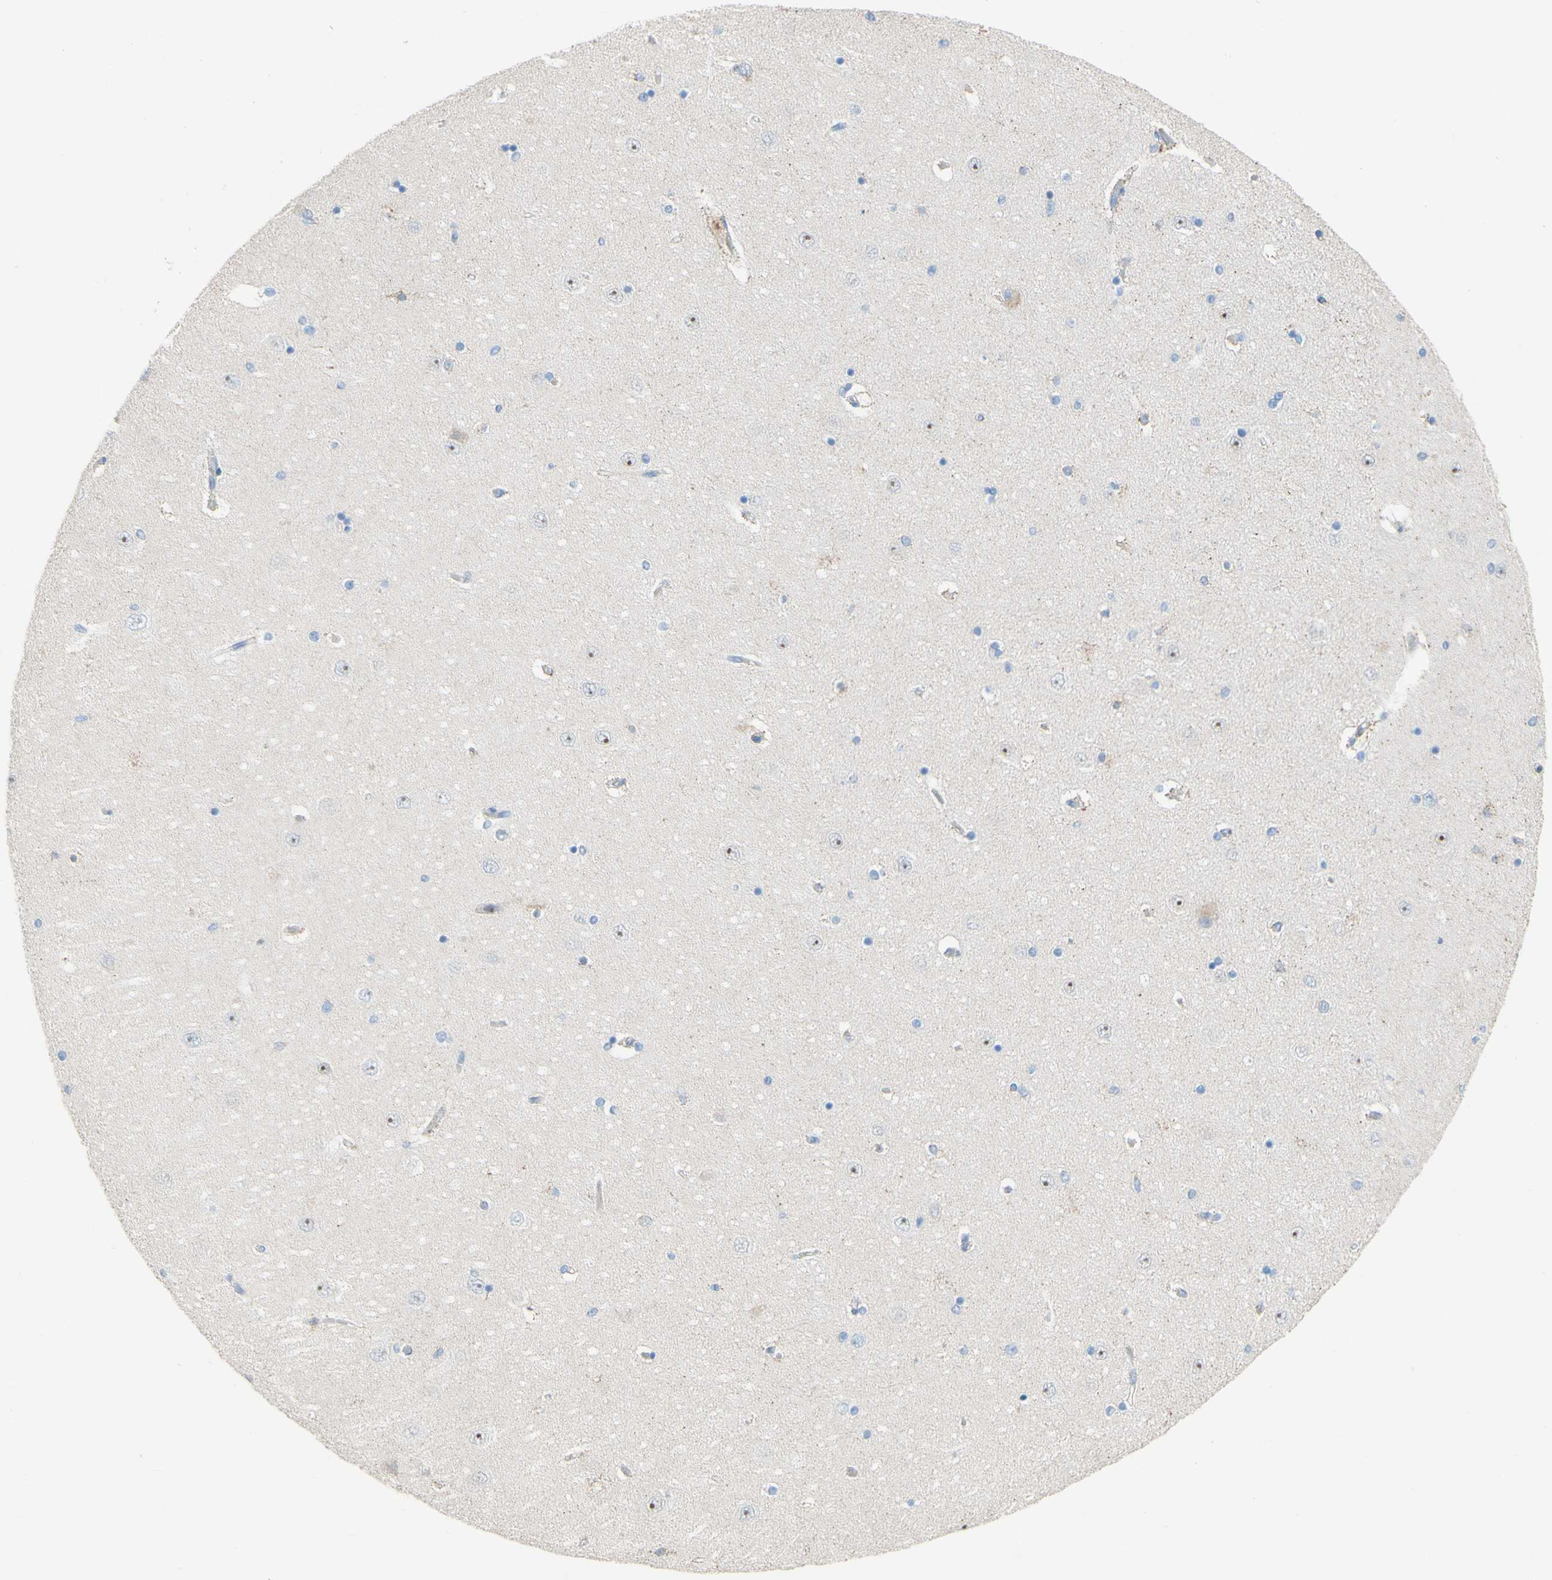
{"staining": {"intensity": "negative", "quantity": "none", "location": "none"}, "tissue": "hippocampus", "cell_type": "Glial cells", "image_type": "normal", "snomed": [{"axis": "morphology", "description": "Normal tissue, NOS"}, {"axis": "topography", "description": "Hippocampus"}], "caption": "This is a micrograph of IHC staining of unremarkable hippocampus, which shows no expression in glial cells.", "gene": "ACADL", "patient": {"sex": "female", "age": 54}}